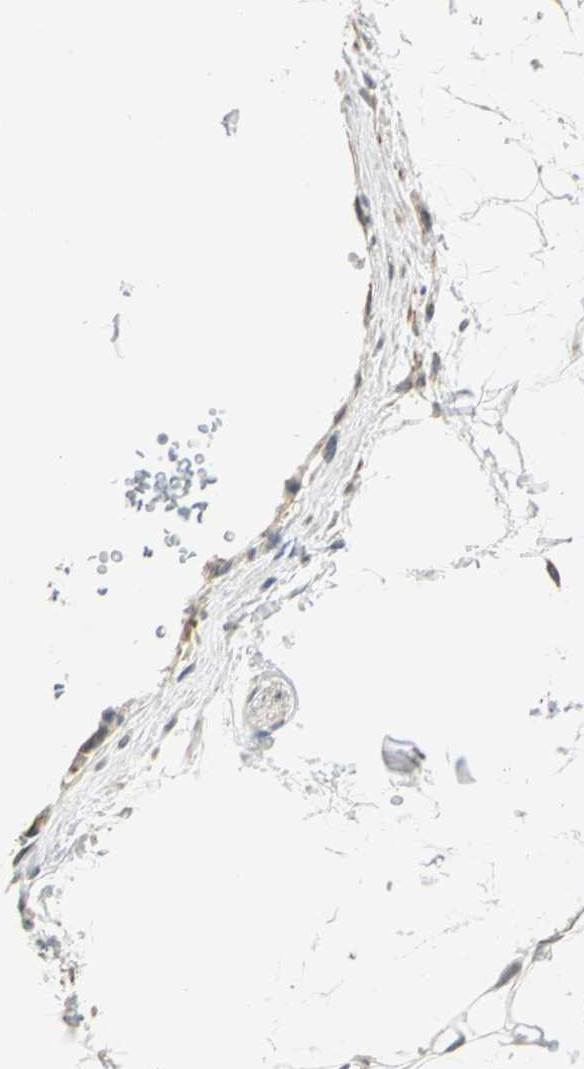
{"staining": {"intensity": "moderate", "quantity": ">75%", "location": "nuclear"}, "tissue": "adipose tissue", "cell_type": "Adipocytes", "image_type": "normal", "snomed": [{"axis": "morphology", "description": "Normal tissue, NOS"}, {"axis": "topography", "description": "Soft tissue"}], "caption": "Adipose tissue stained with DAB IHC reveals medium levels of moderate nuclear positivity in about >75% of adipocytes. The protein of interest is stained brown, and the nuclei are stained in blue (DAB (3,3'-diaminobenzidine) IHC with brightfield microscopy, high magnification).", "gene": "PLAGL2", "patient": {"sex": "male", "age": 72}}